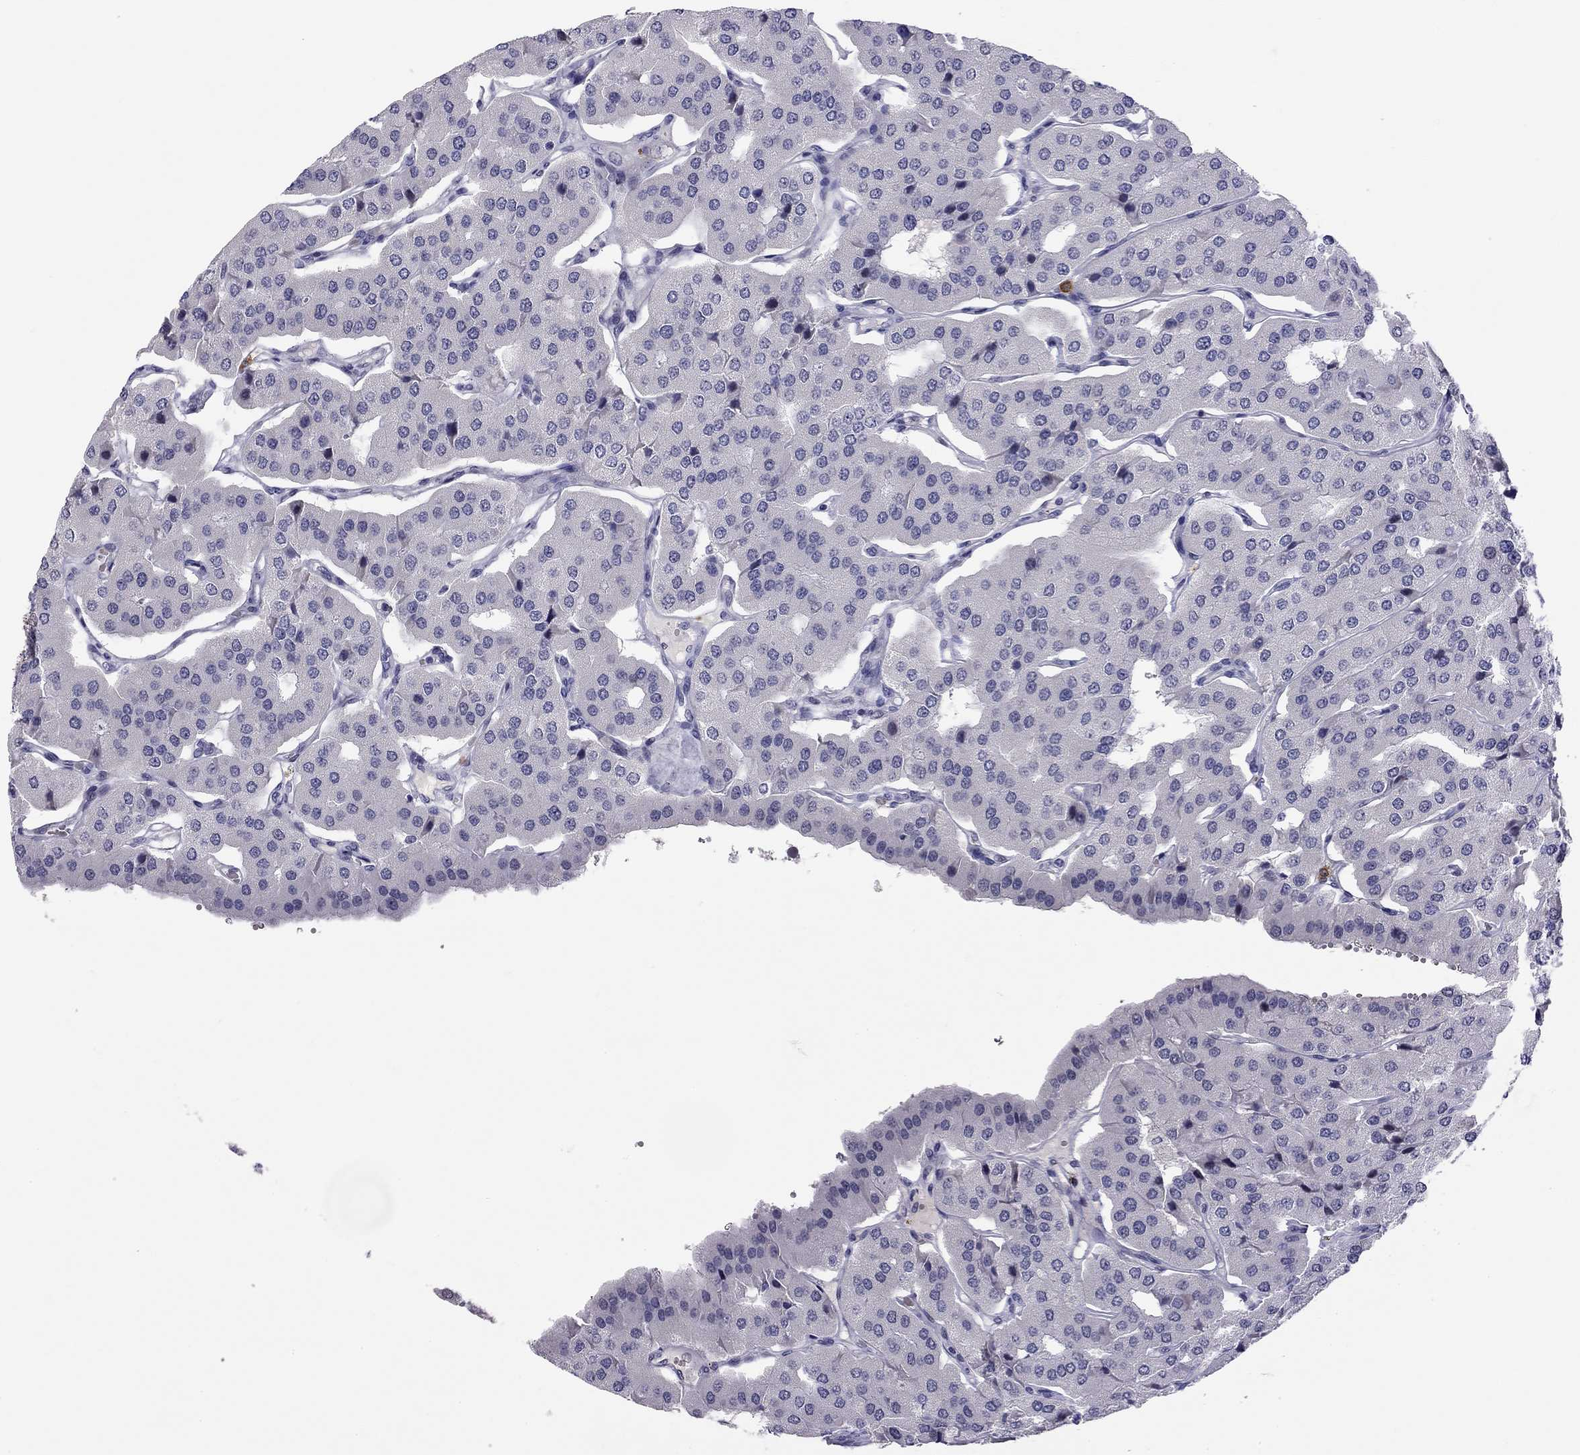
{"staining": {"intensity": "negative", "quantity": "none", "location": "none"}, "tissue": "parathyroid gland", "cell_type": "Glandular cells", "image_type": "normal", "snomed": [{"axis": "morphology", "description": "Normal tissue, NOS"}, {"axis": "morphology", "description": "Adenoma, NOS"}, {"axis": "topography", "description": "Parathyroid gland"}], "caption": "This is an immunohistochemistry (IHC) photomicrograph of normal human parathyroid gland. There is no positivity in glandular cells.", "gene": "C8orf88", "patient": {"sex": "female", "age": 86}}